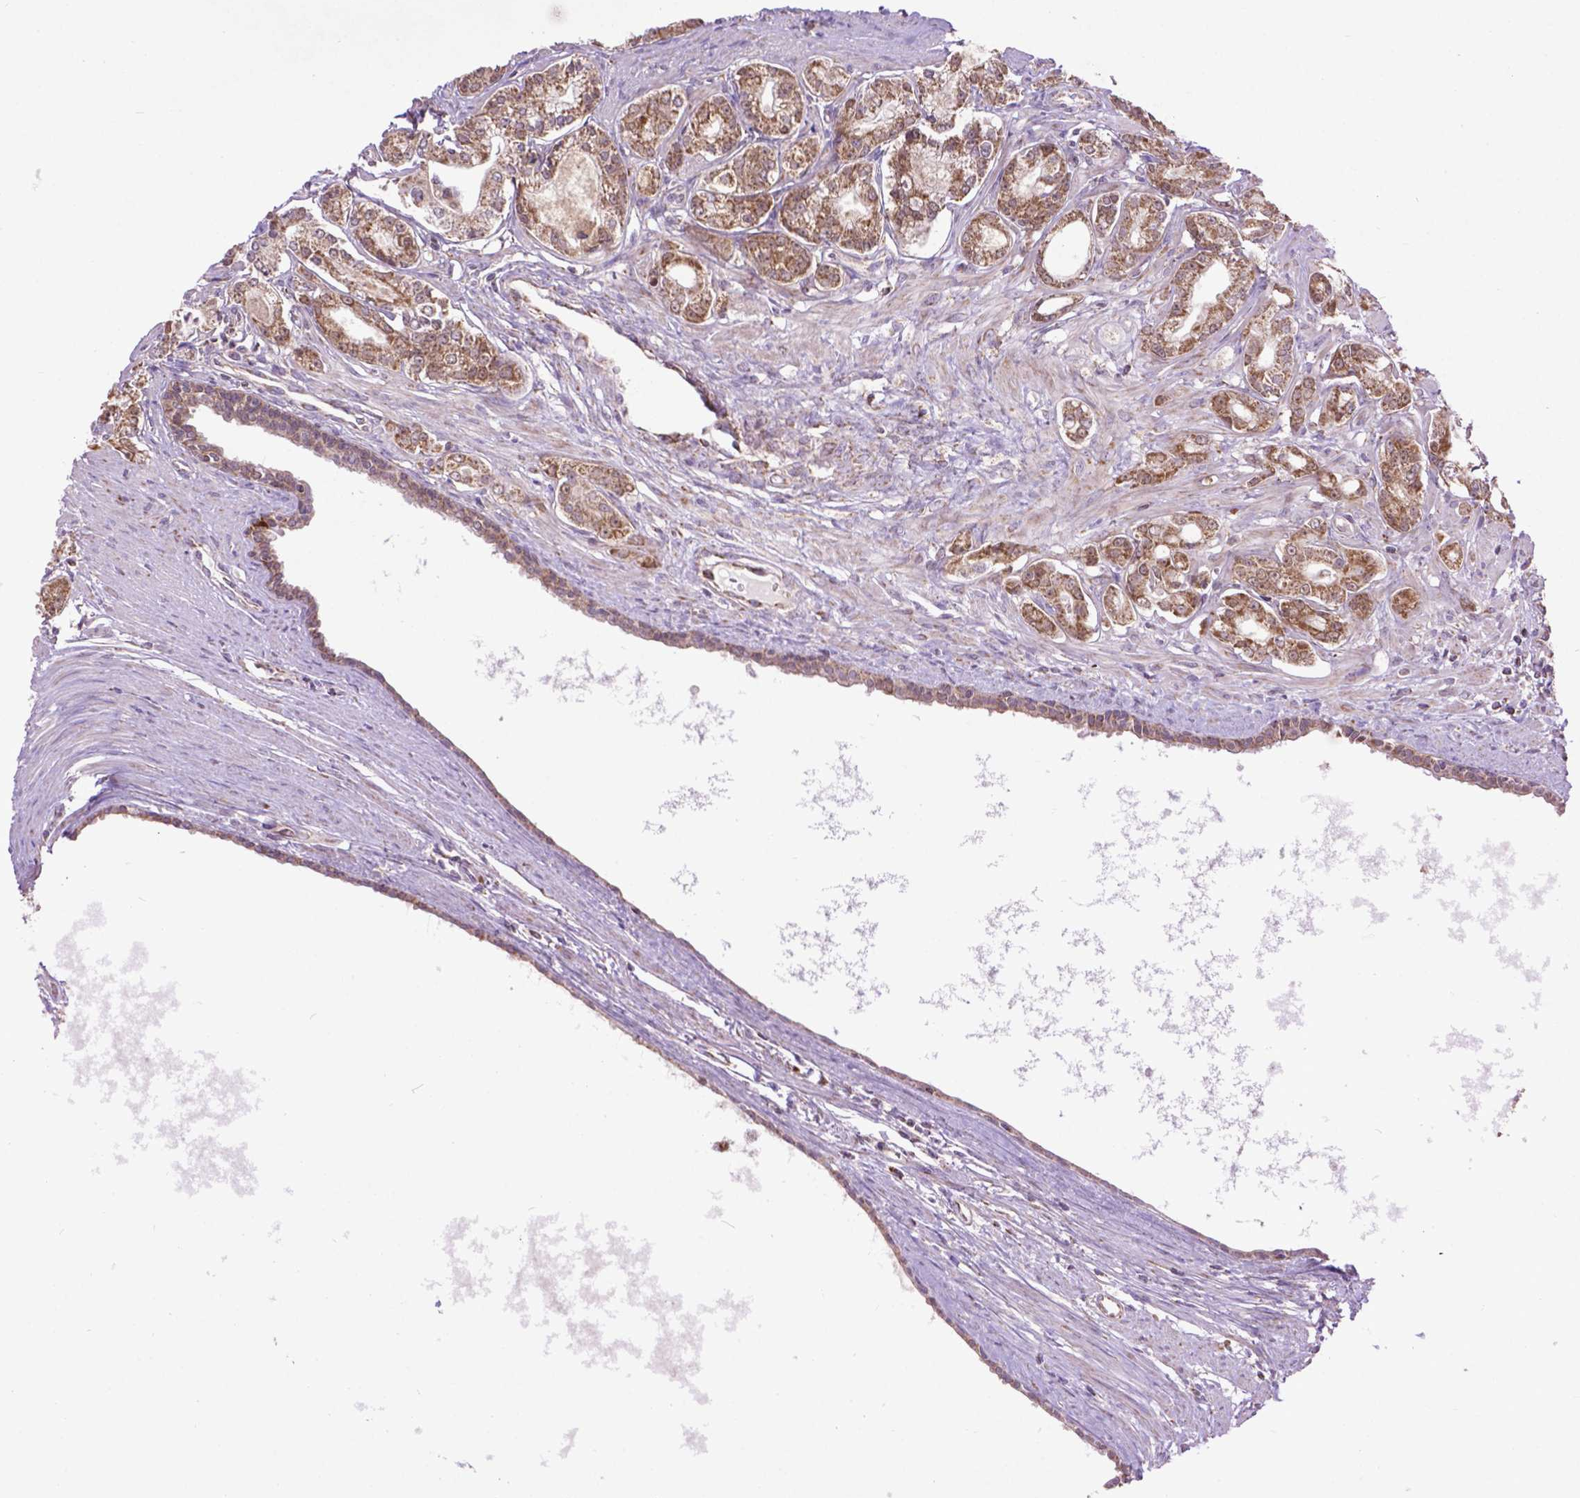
{"staining": {"intensity": "moderate", "quantity": ">75%", "location": "cytoplasmic/membranous"}, "tissue": "prostate cancer", "cell_type": "Tumor cells", "image_type": "cancer", "snomed": [{"axis": "morphology", "description": "Adenocarcinoma, NOS"}, {"axis": "topography", "description": "Prostate"}], "caption": "Protein analysis of prostate adenocarcinoma tissue shows moderate cytoplasmic/membranous staining in approximately >75% of tumor cells.", "gene": "PYCR3", "patient": {"sex": "male", "age": 71}}